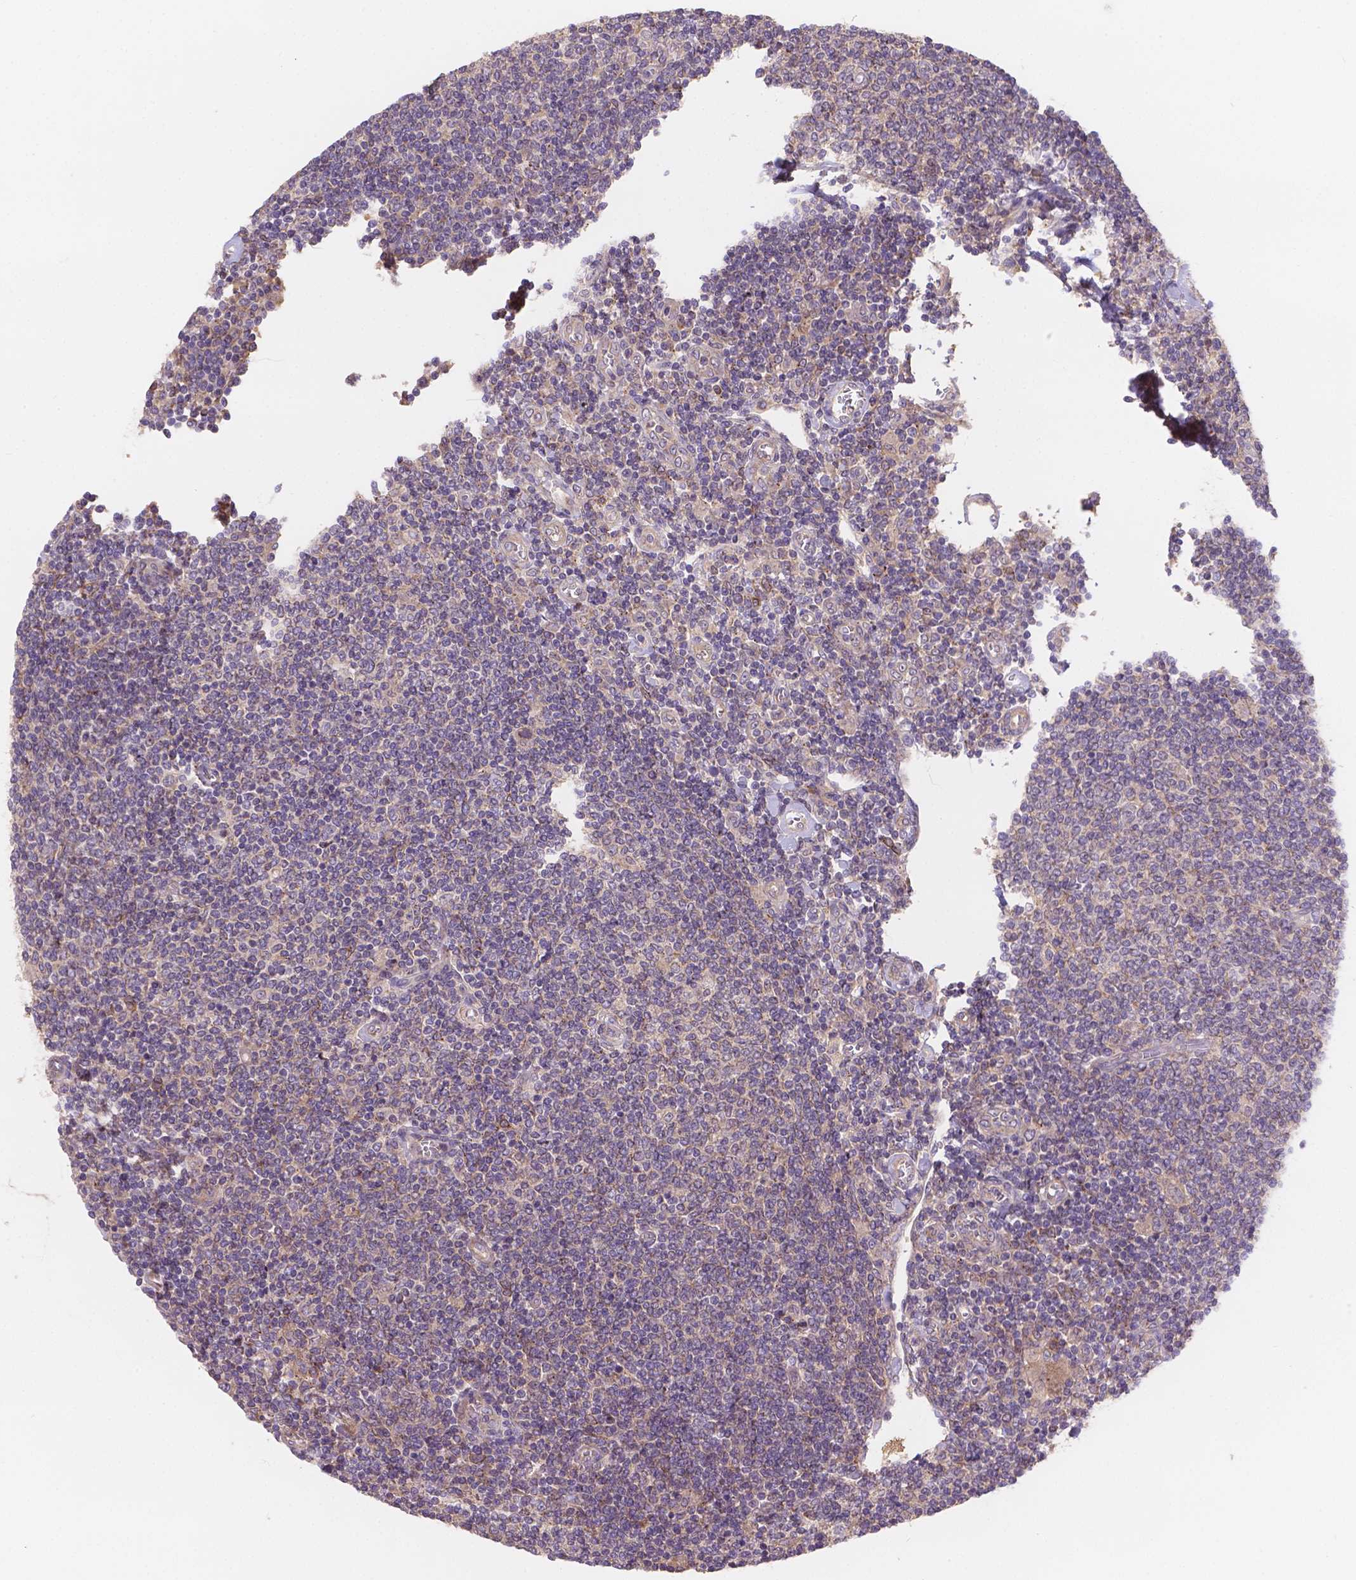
{"staining": {"intensity": "moderate", "quantity": ">75%", "location": "cytoplasmic/membranous"}, "tissue": "lymphoma", "cell_type": "Tumor cells", "image_type": "cancer", "snomed": [{"axis": "morphology", "description": "Malignant lymphoma, non-Hodgkin's type, Low grade"}, {"axis": "topography", "description": "Lymph node"}], "caption": "Immunohistochemical staining of low-grade malignant lymphoma, non-Hodgkin's type exhibits medium levels of moderate cytoplasmic/membranous protein expression in approximately >75% of tumor cells.", "gene": "CDK10", "patient": {"sex": "male", "age": 52}}